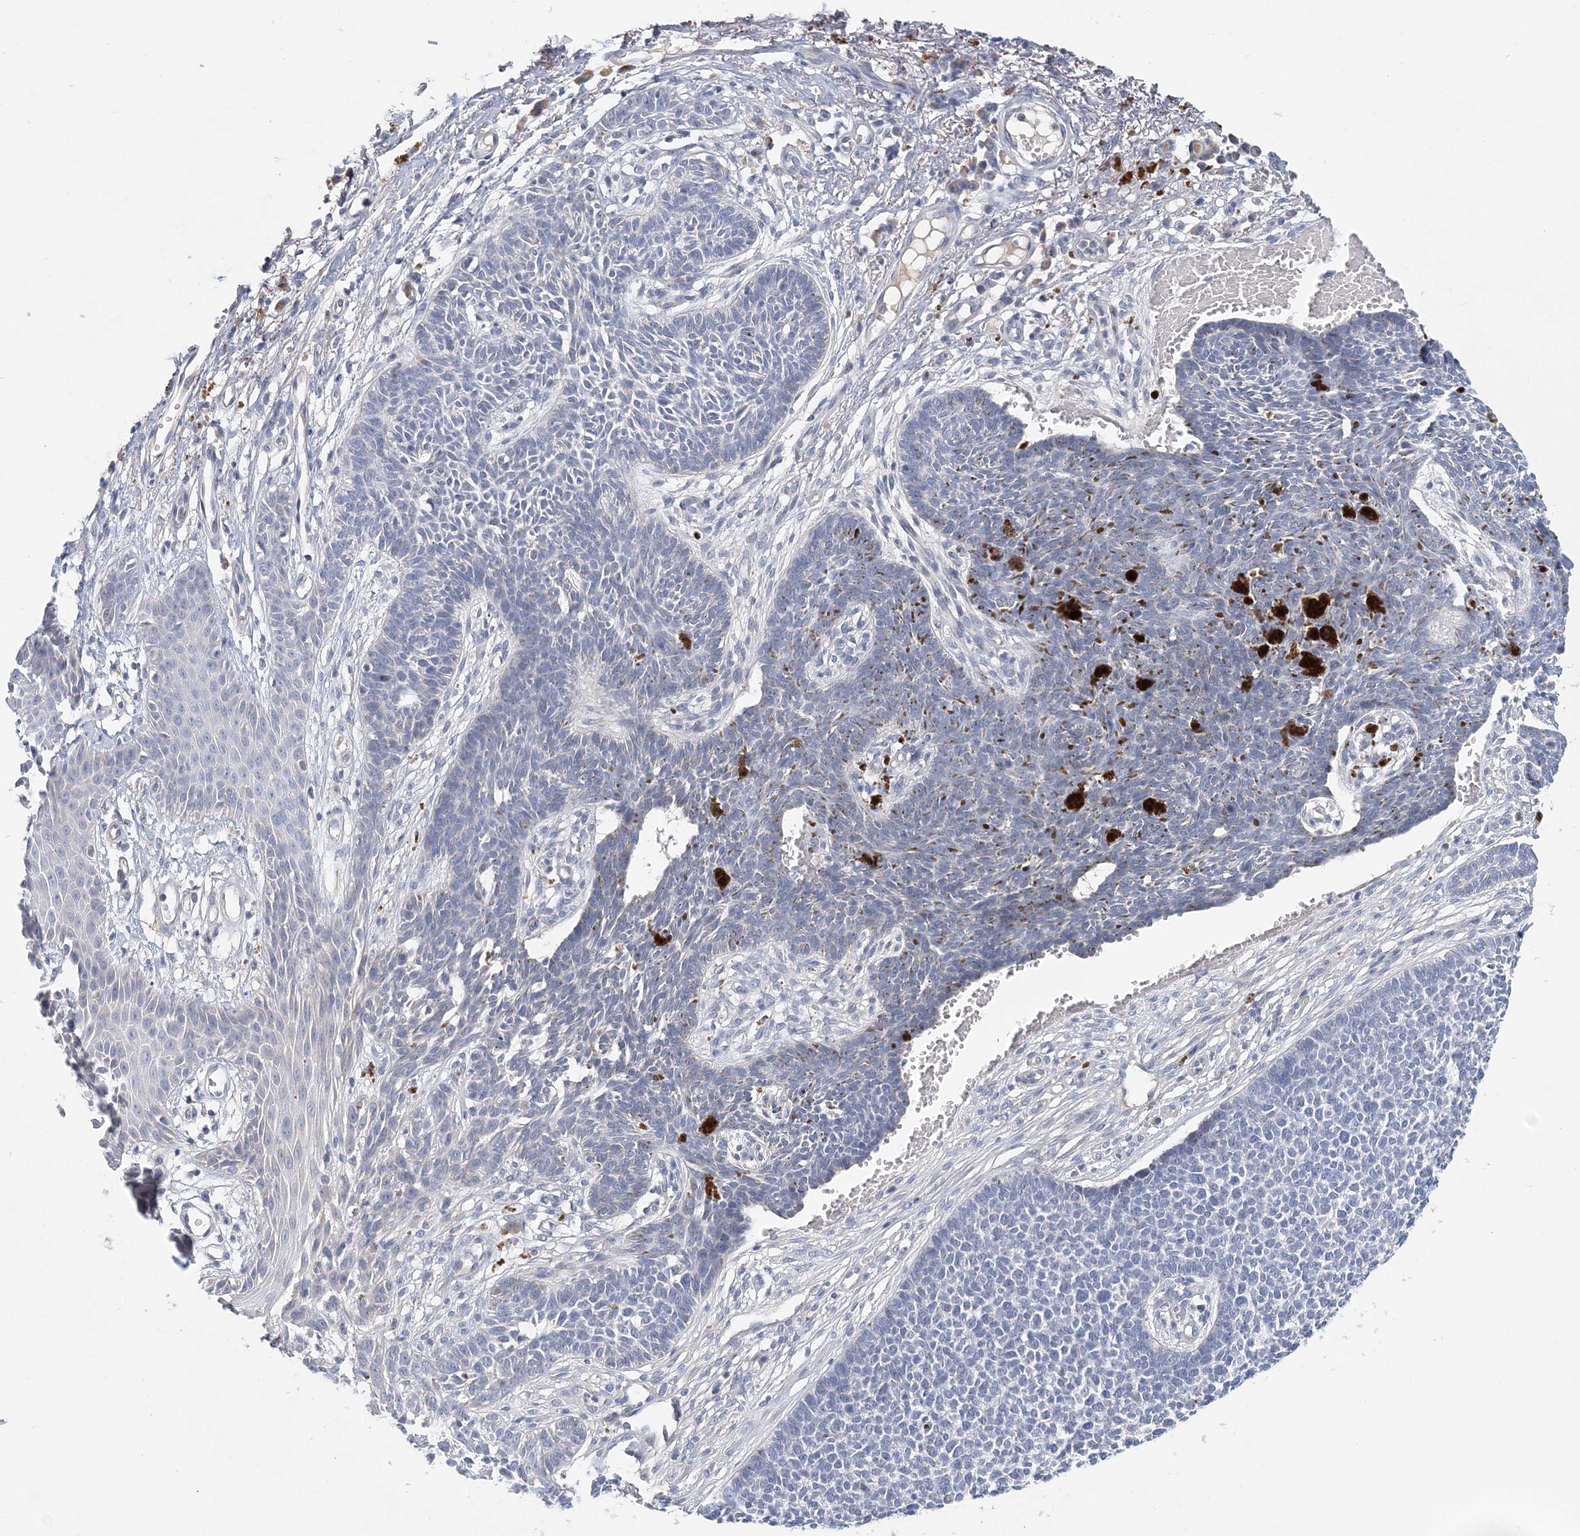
{"staining": {"intensity": "negative", "quantity": "none", "location": "none"}, "tissue": "skin cancer", "cell_type": "Tumor cells", "image_type": "cancer", "snomed": [{"axis": "morphology", "description": "Basal cell carcinoma"}, {"axis": "topography", "description": "Skin"}], "caption": "Skin basal cell carcinoma stained for a protein using IHC exhibits no positivity tumor cells.", "gene": "LRRIQ4", "patient": {"sex": "female", "age": 84}}